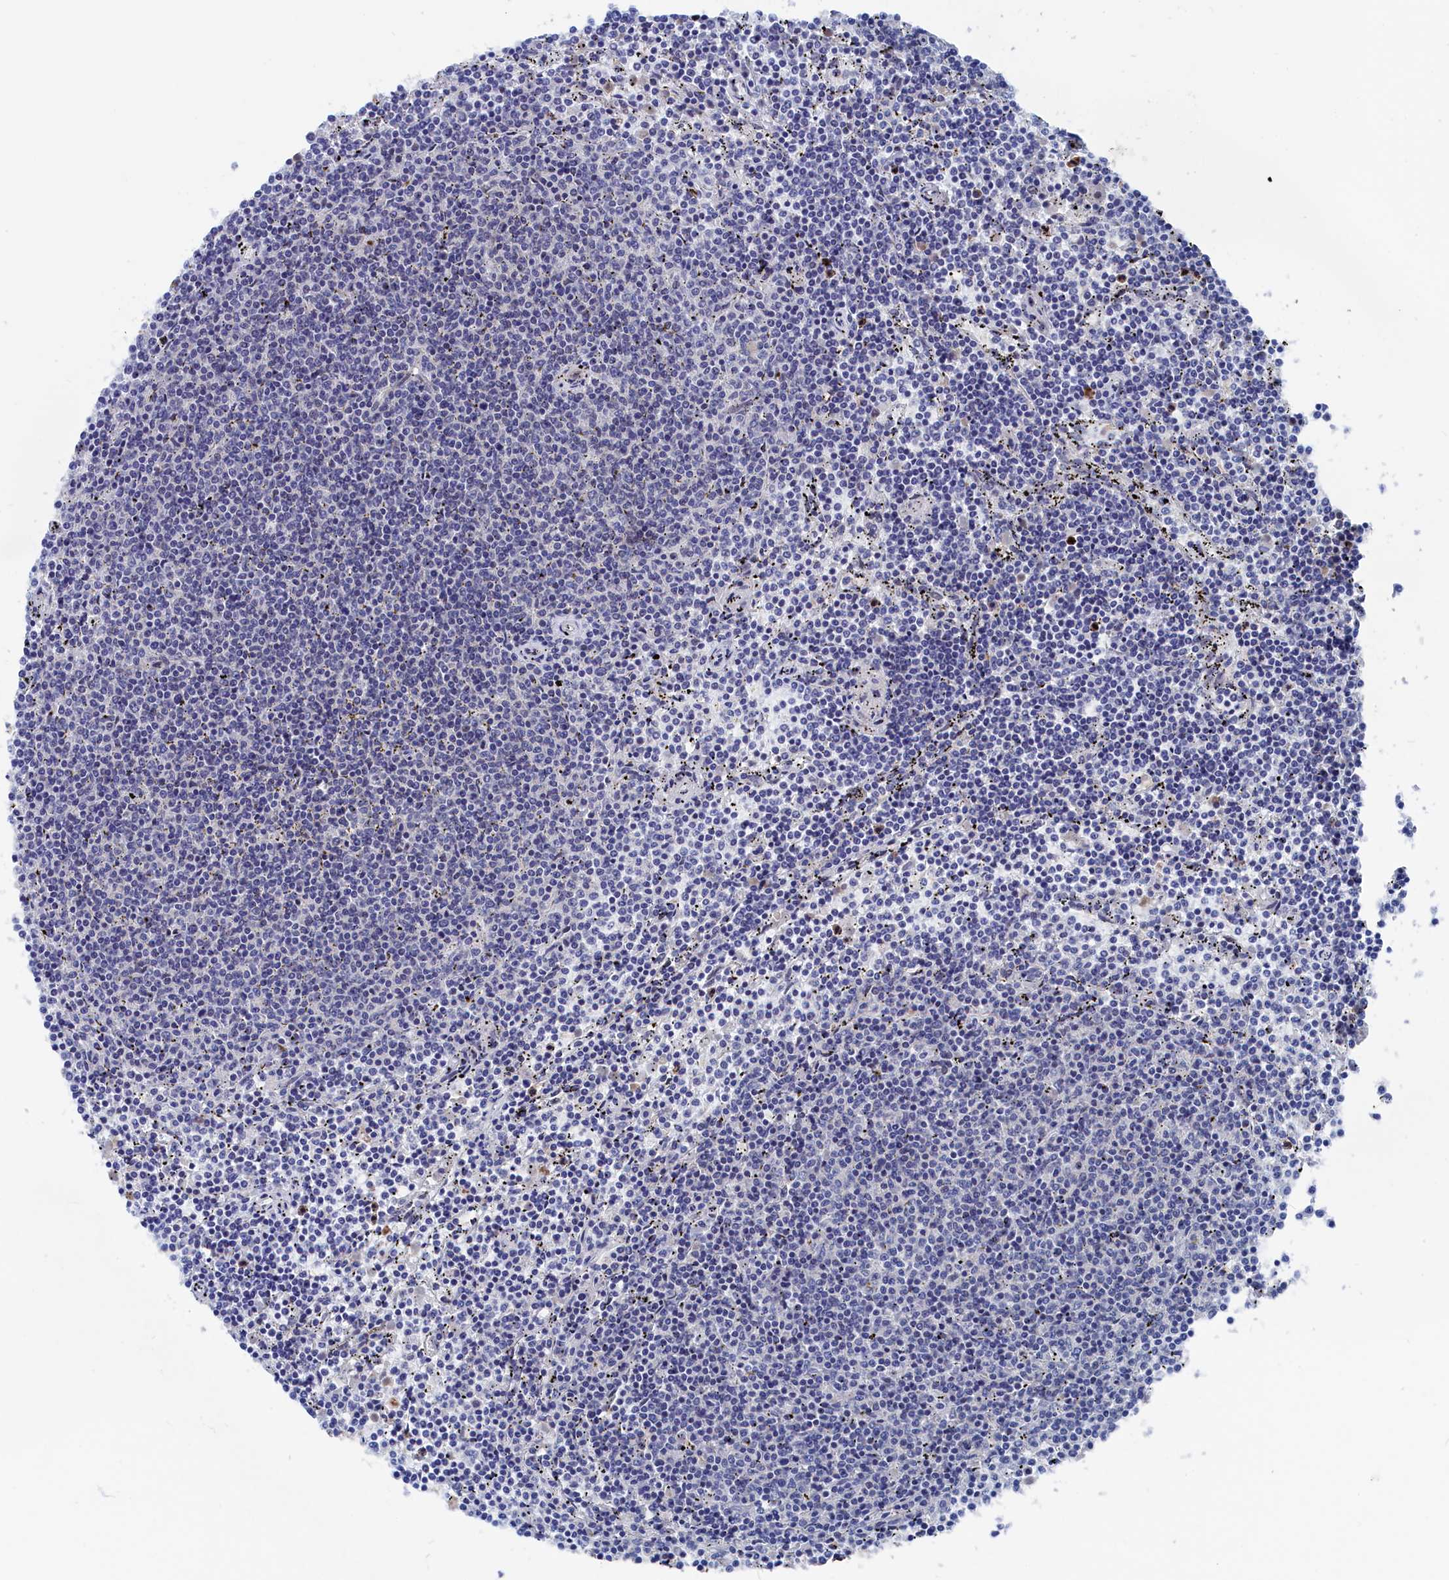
{"staining": {"intensity": "negative", "quantity": "none", "location": "none"}, "tissue": "lymphoma", "cell_type": "Tumor cells", "image_type": "cancer", "snomed": [{"axis": "morphology", "description": "Malignant lymphoma, non-Hodgkin's type, Low grade"}, {"axis": "topography", "description": "Spleen"}], "caption": "The micrograph demonstrates no staining of tumor cells in lymphoma.", "gene": "MARCHF3", "patient": {"sex": "female", "age": 50}}